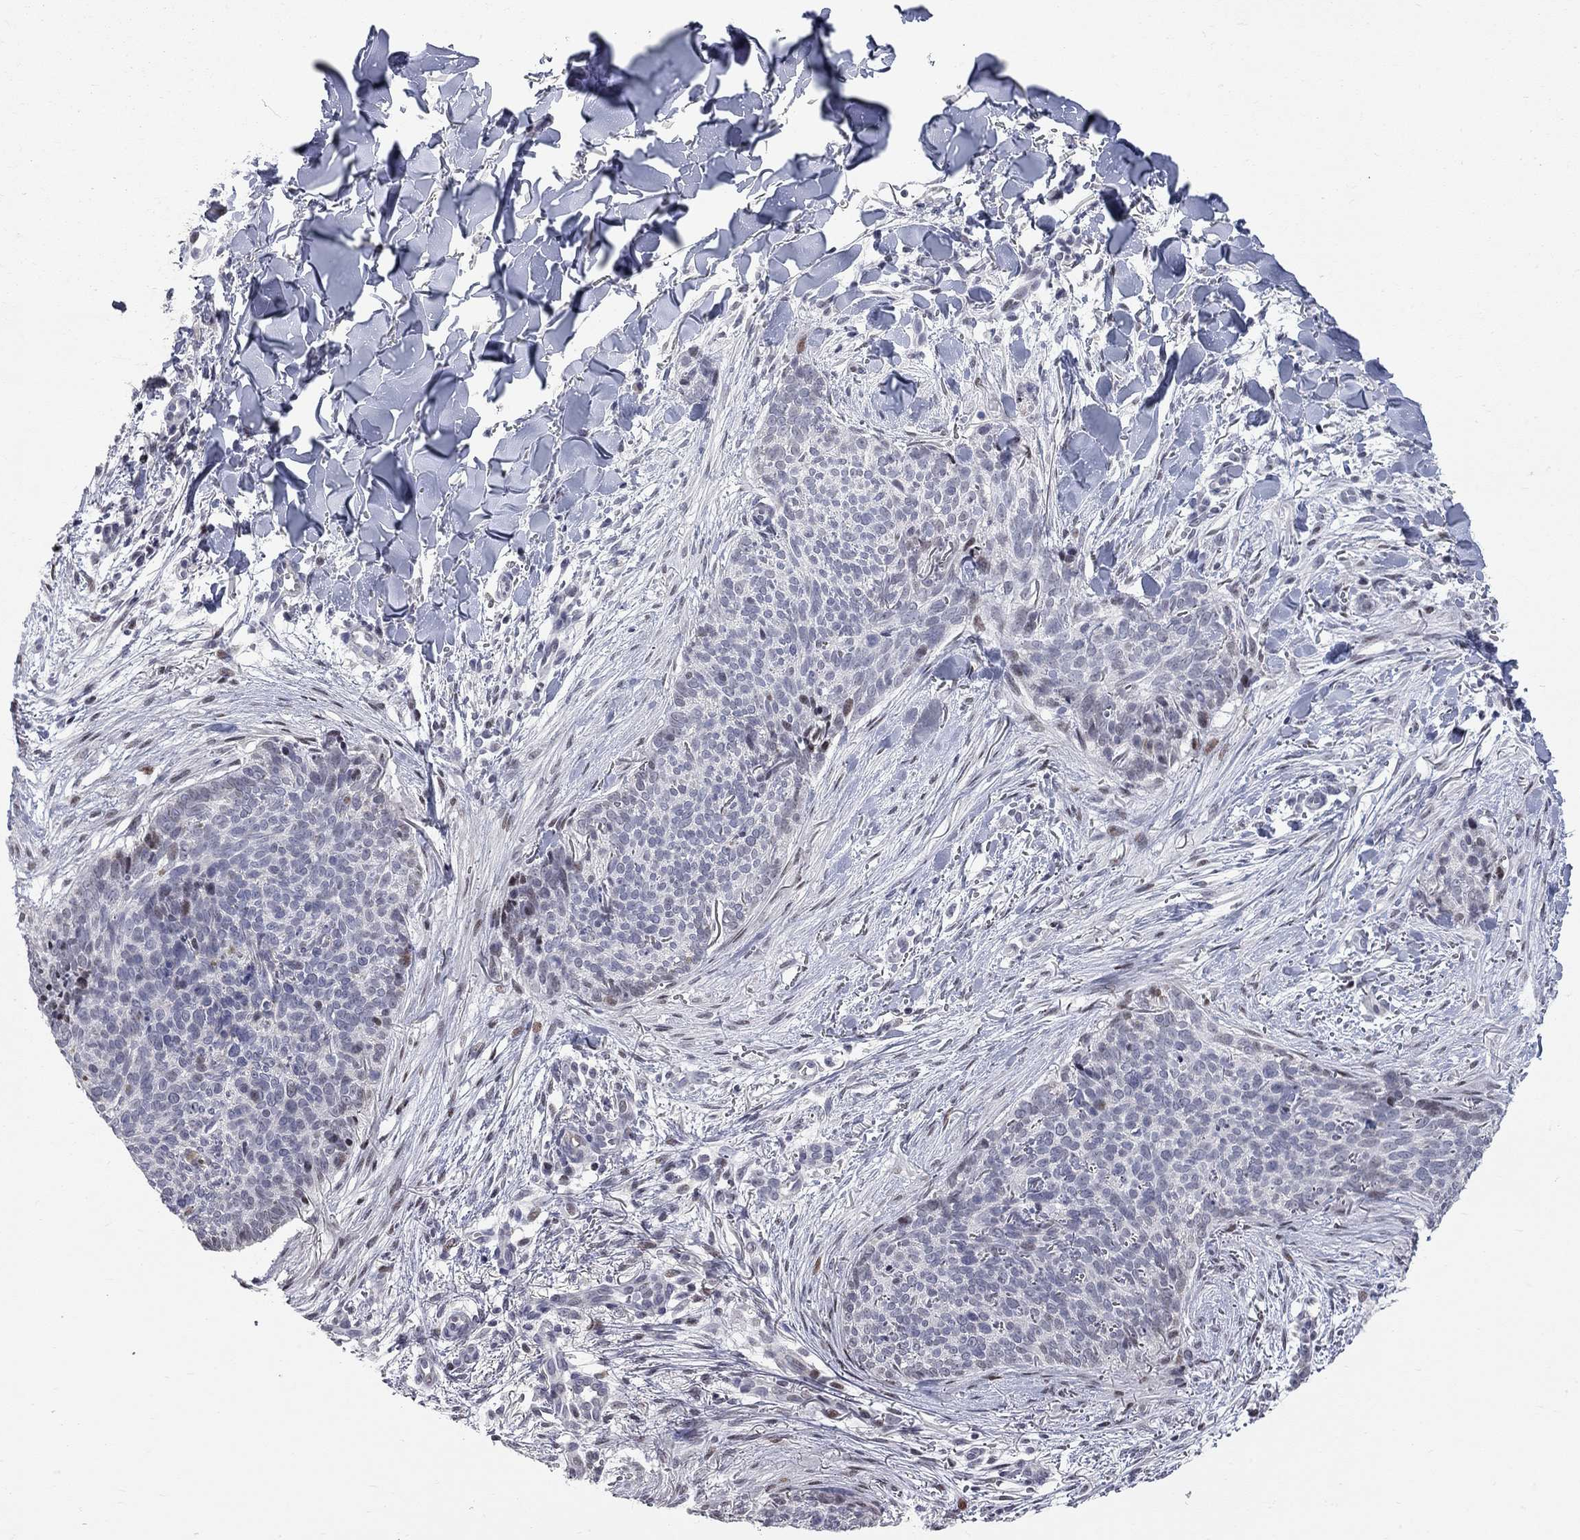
{"staining": {"intensity": "negative", "quantity": "none", "location": "none"}, "tissue": "skin cancer", "cell_type": "Tumor cells", "image_type": "cancer", "snomed": [{"axis": "morphology", "description": "Basal cell carcinoma"}, {"axis": "topography", "description": "Skin"}], "caption": "High power microscopy image of an immunohistochemistry image of skin cancer (basal cell carcinoma), revealing no significant expression in tumor cells.", "gene": "HDAC3", "patient": {"sex": "male", "age": 64}}